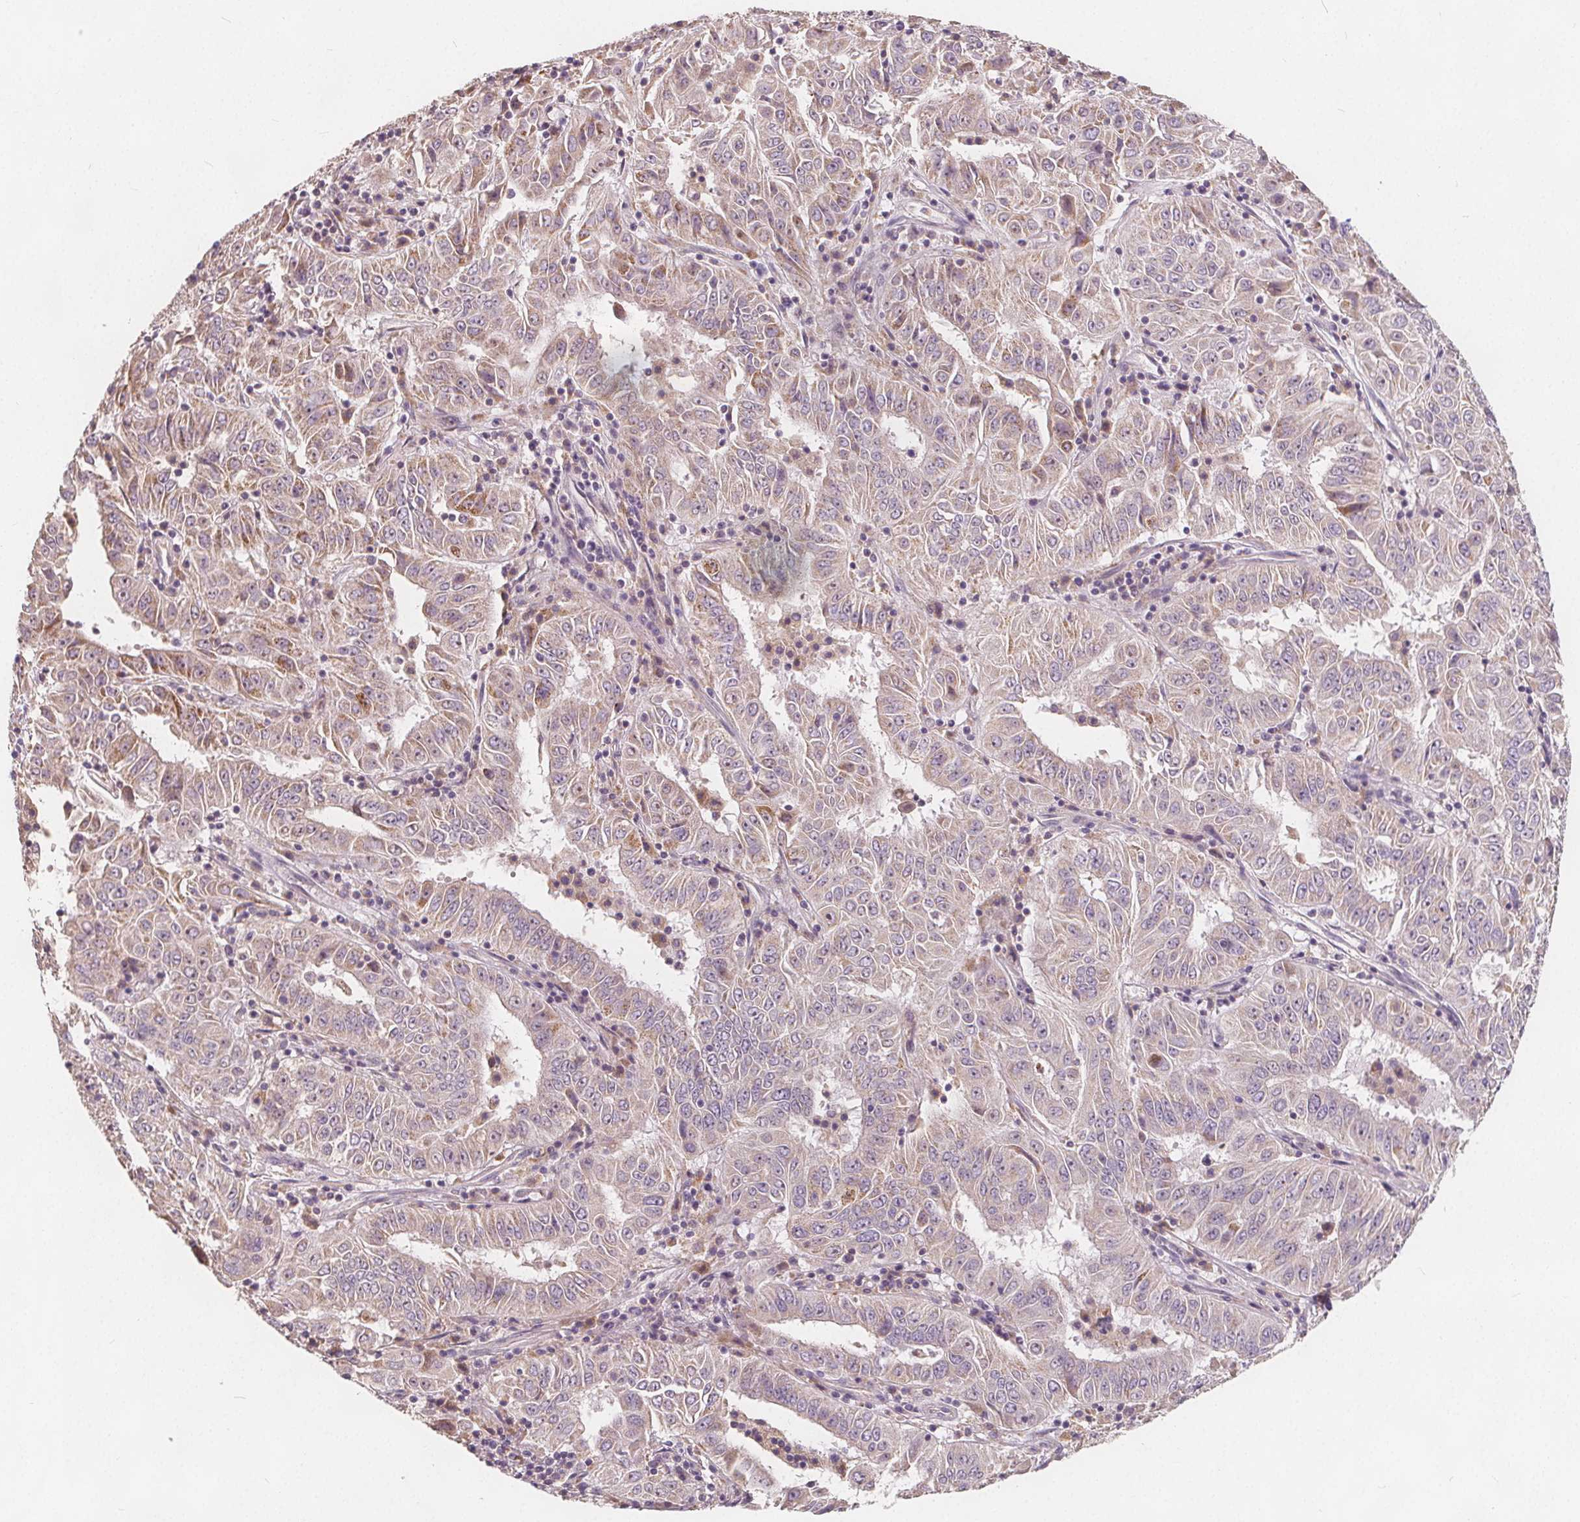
{"staining": {"intensity": "weak", "quantity": "<25%", "location": "cytoplasmic/membranous"}, "tissue": "pancreatic cancer", "cell_type": "Tumor cells", "image_type": "cancer", "snomed": [{"axis": "morphology", "description": "Adenocarcinoma, NOS"}, {"axis": "topography", "description": "Pancreas"}], "caption": "DAB immunohistochemical staining of human adenocarcinoma (pancreatic) displays no significant expression in tumor cells.", "gene": "DRC3", "patient": {"sex": "male", "age": 63}}